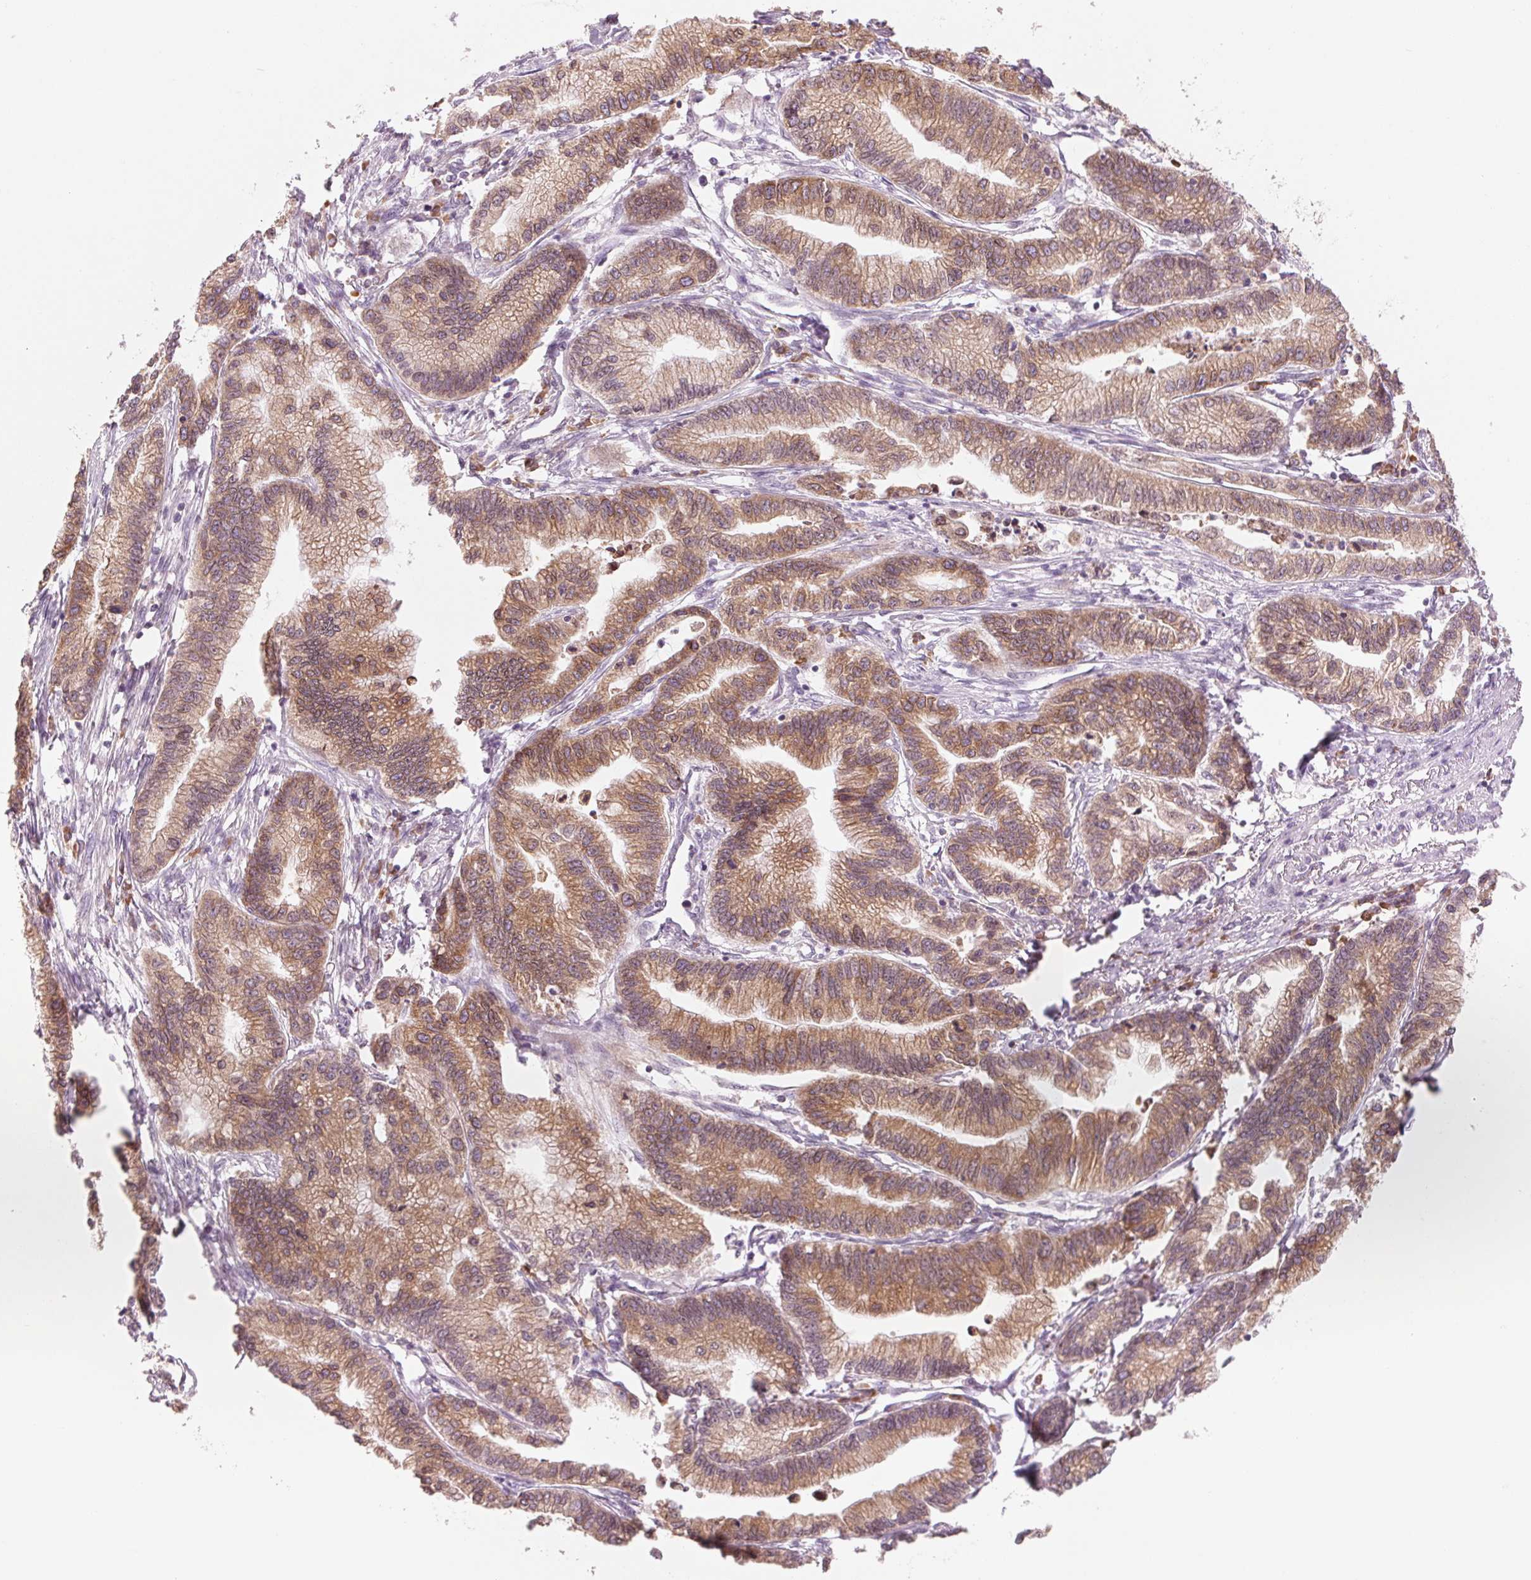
{"staining": {"intensity": "moderate", "quantity": ">75%", "location": "cytoplasmic/membranous"}, "tissue": "stomach cancer", "cell_type": "Tumor cells", "image_type": "cancer", "snomed": [{"axis": "morphology", "description": "Adenocarcinoma, NOS"}, {"axis": "topography", "description": "Stomach"}], "caption": "Immunohistochemical staining of human adenocarcinoma (stomach) shows moderate cytoplasmic/membranous protein staining in approximately >75% of tumor cells. (Stains: DAB (3,3'-diaminobenzidine) in brown, nuclei in blue, Microscopy: brightfield microscopy at high magnification).", "gene": "TECR", "patient": {"sex": "male", "age": 83}}